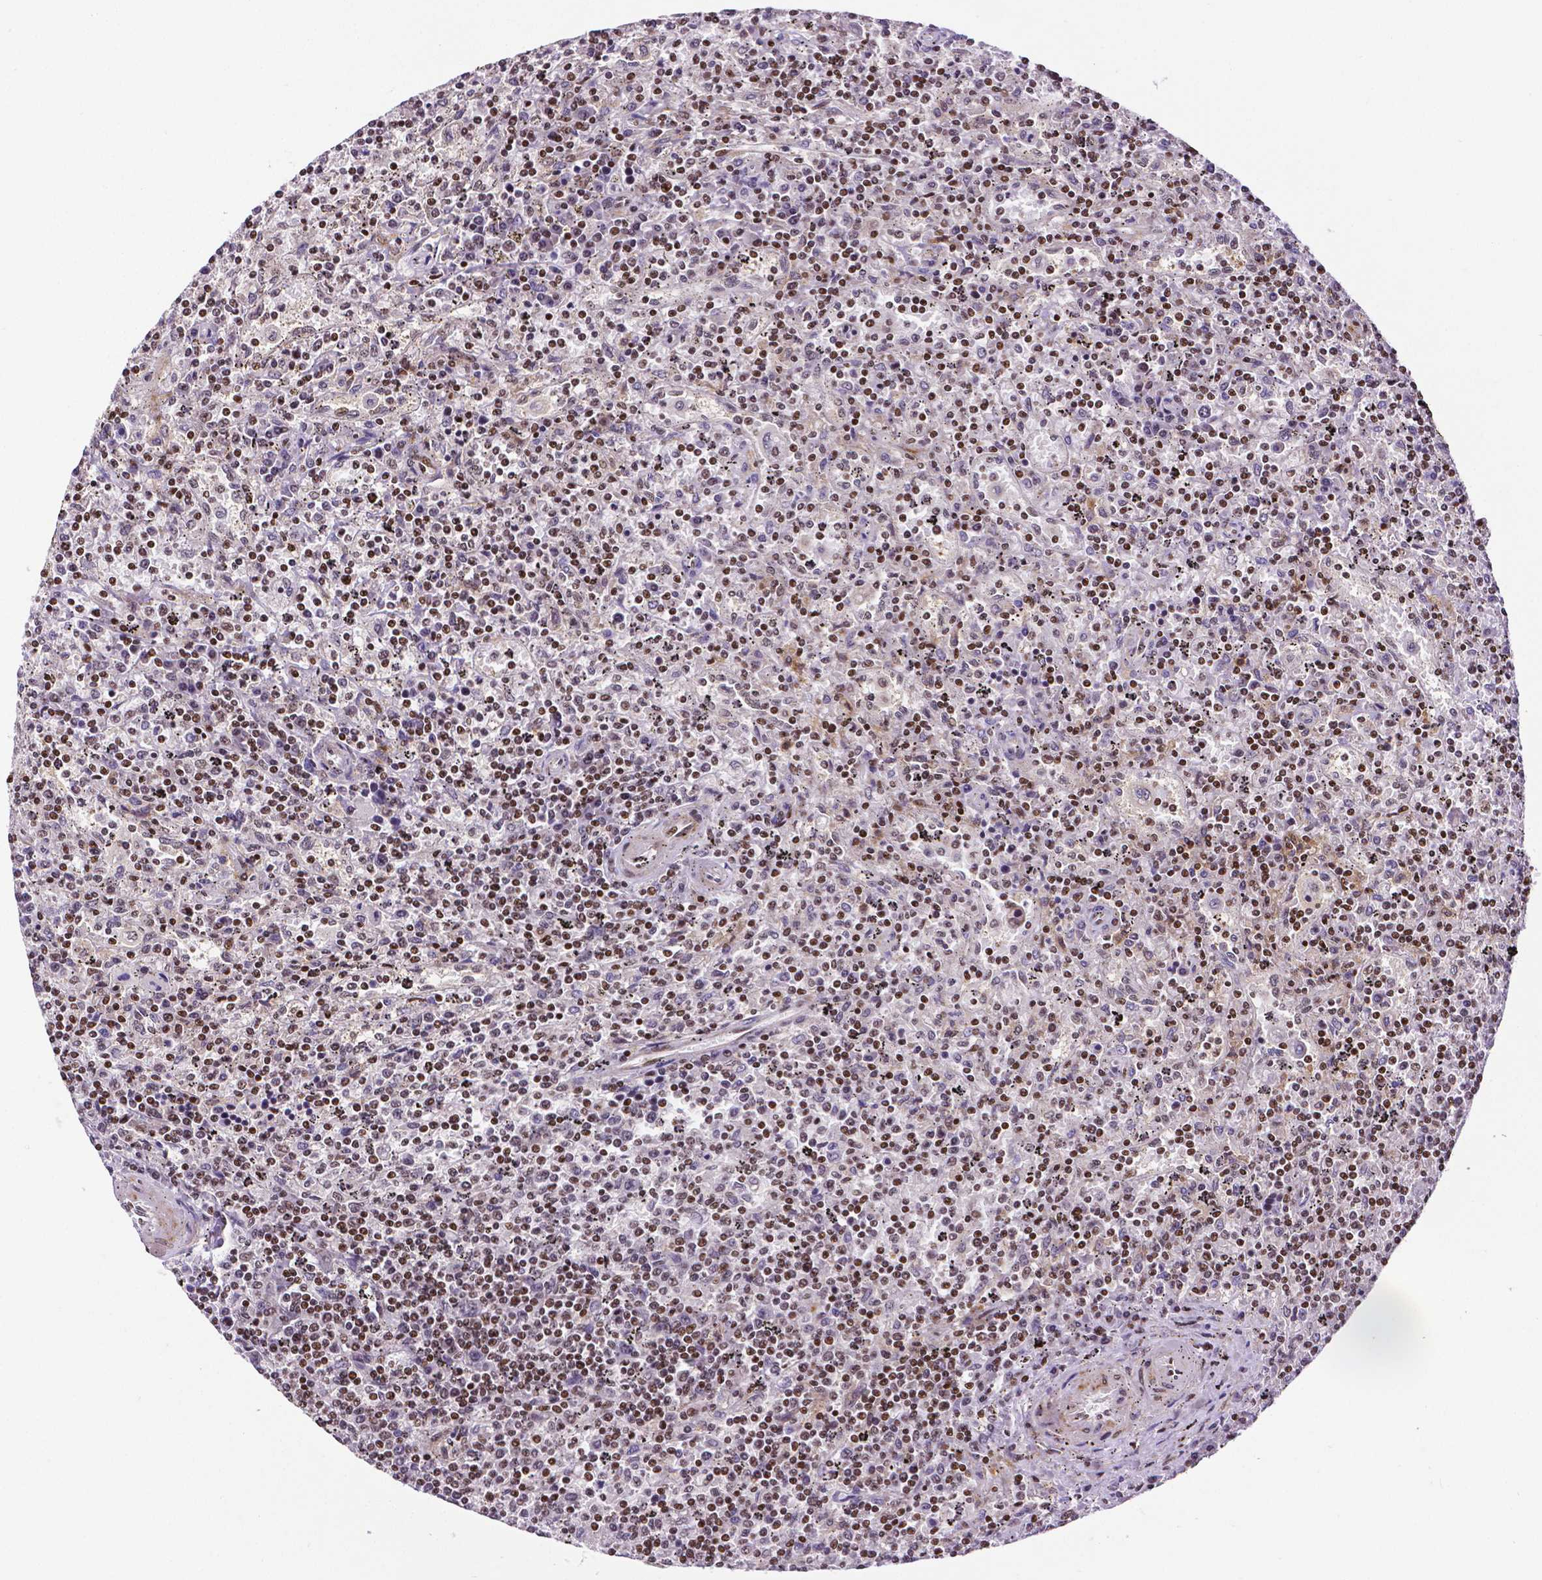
{"staining": {"intensity": "moderate", "quantity": ">75%", "location": "nuclear"}, "tissue": "lymphoma", "cell_type": "Tumor cells", "image_type": "cancer", "snomed": [{"axis": "morphology", "description": "Malignant lymphoma, non-Hodgkin's type, Low grade"}, {"axis": "topography", "description": "Spleen"}], "caption": "Moderate nuclear protein expression is present in about >75% of tumor cells in lymphoma.", "gene": "CTCF", "patient": {"sex": "male", "age": 62}}